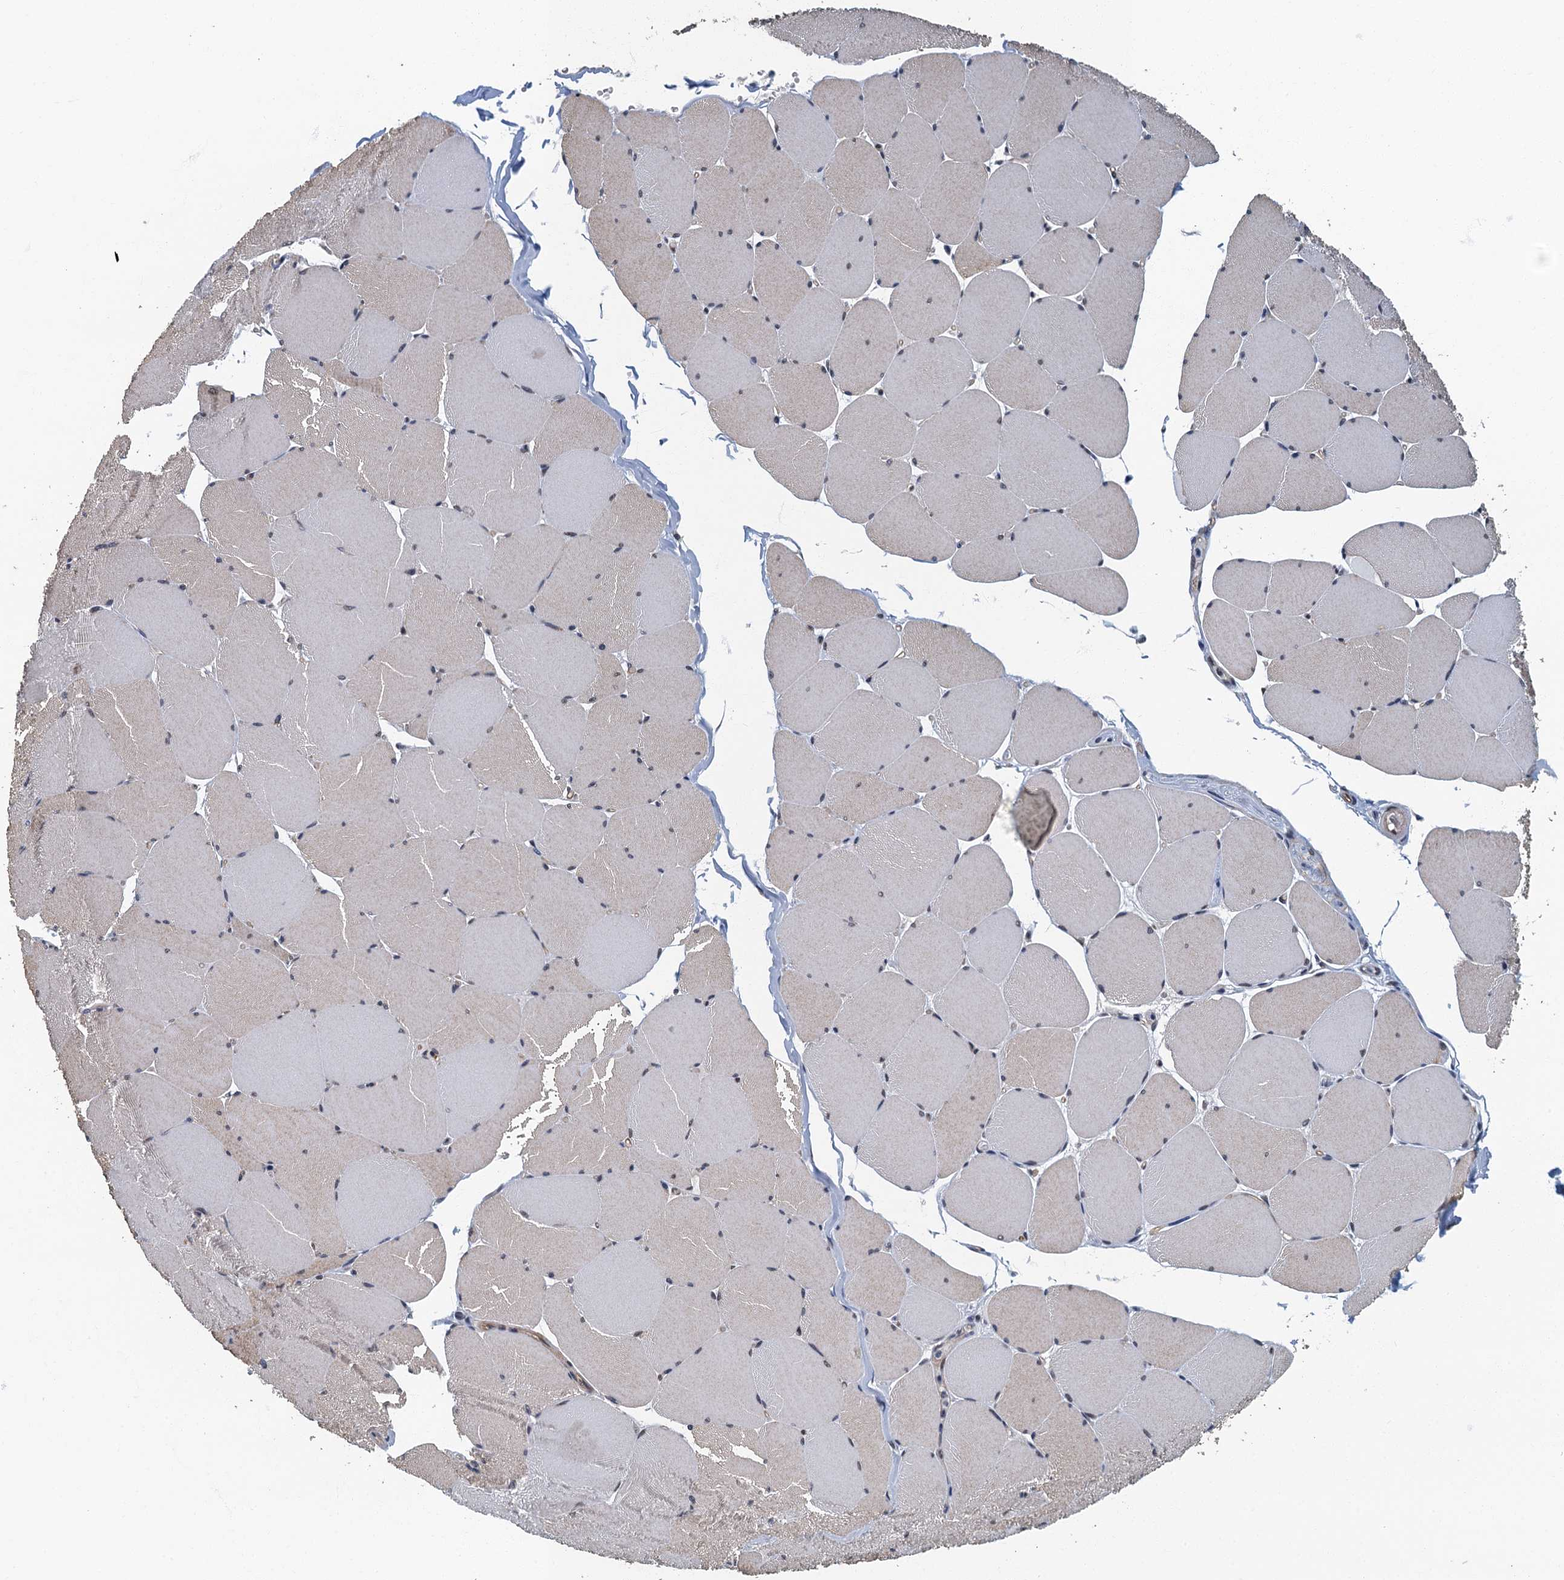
{"staining": {"intensity": "negative", "quantity": "none", "location": "none"}, "tissue": "skeletal muscle", "cell_type": "Myocytes", "image_type": "normal", "snomed": [{"axis": "morphology", "description": "Normal tissue, NOS"}, {"axis": "topography", "description": "Skeletal muscle"}, {"axis": "topography", "description": "Head-Neck"}], "caption": "This is a photomicrograph of IHC staining of unremarkable skeletal muscle, which shows no expression in myocytes. Brightfield microscopy of IHC stained with DAB (brown) and hematoxylin (blue), captured at high magnification.", "gene": "GADL1", "patient": {"sex": "male", "age": 66}}